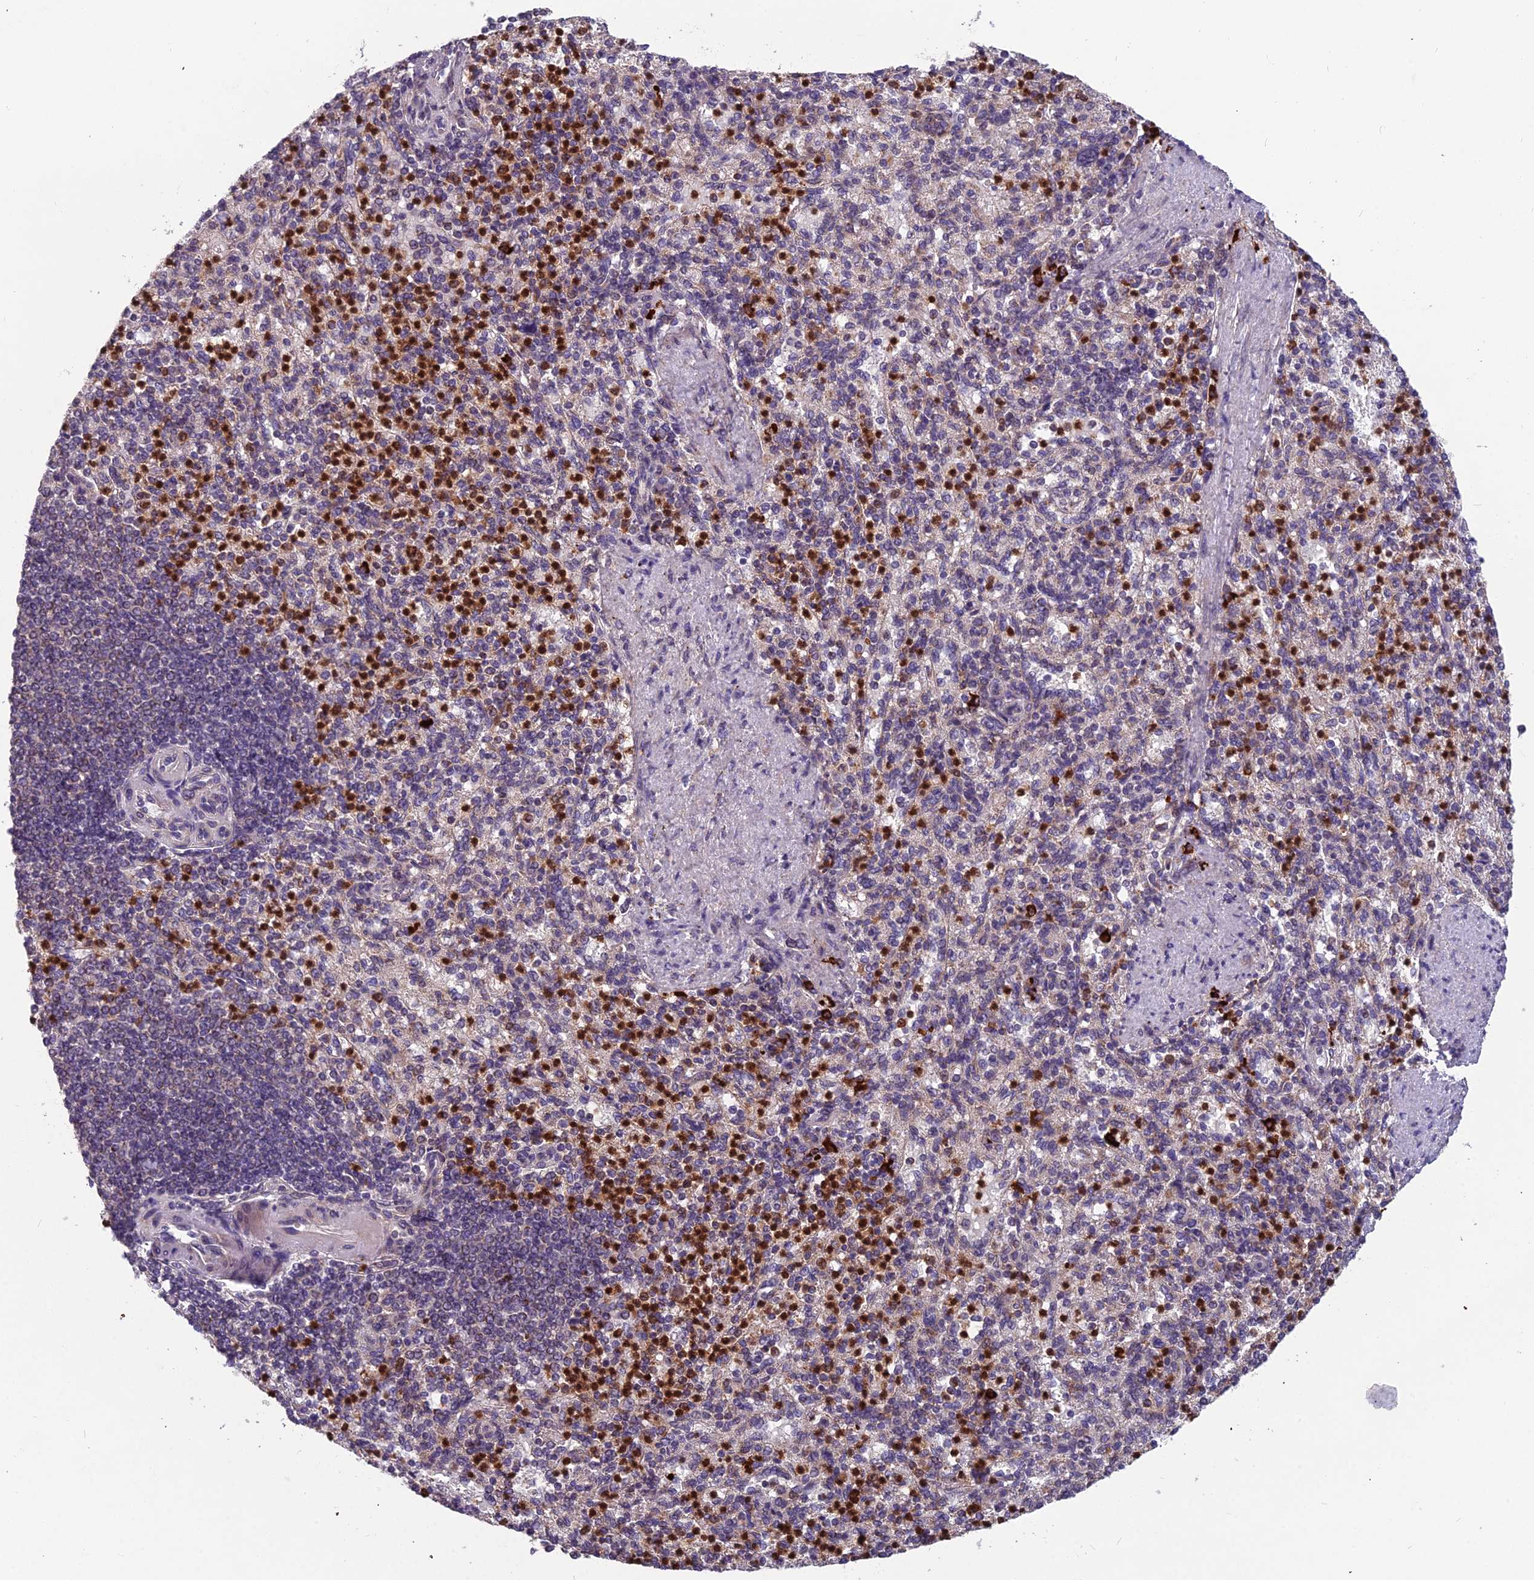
{"staining": {"intensity": "strong", "quantity": "25%-75%", "location": "cytoplasmic/membranous"}, "tissue": "spleen", "cell_type": "Cells in red pulp", "image_type": "normal", "snomed": [{"axis": "morphology", "description": "Normal tissue, NOS"}, {"axis": "topography", "description": "Spleen"}], "caption": "Human spleen stained with a protein marker displays strong staining in cells in red pulp.", "gene": "ENSG00000188897", "patient": {"sex": "female", "age": 74}}